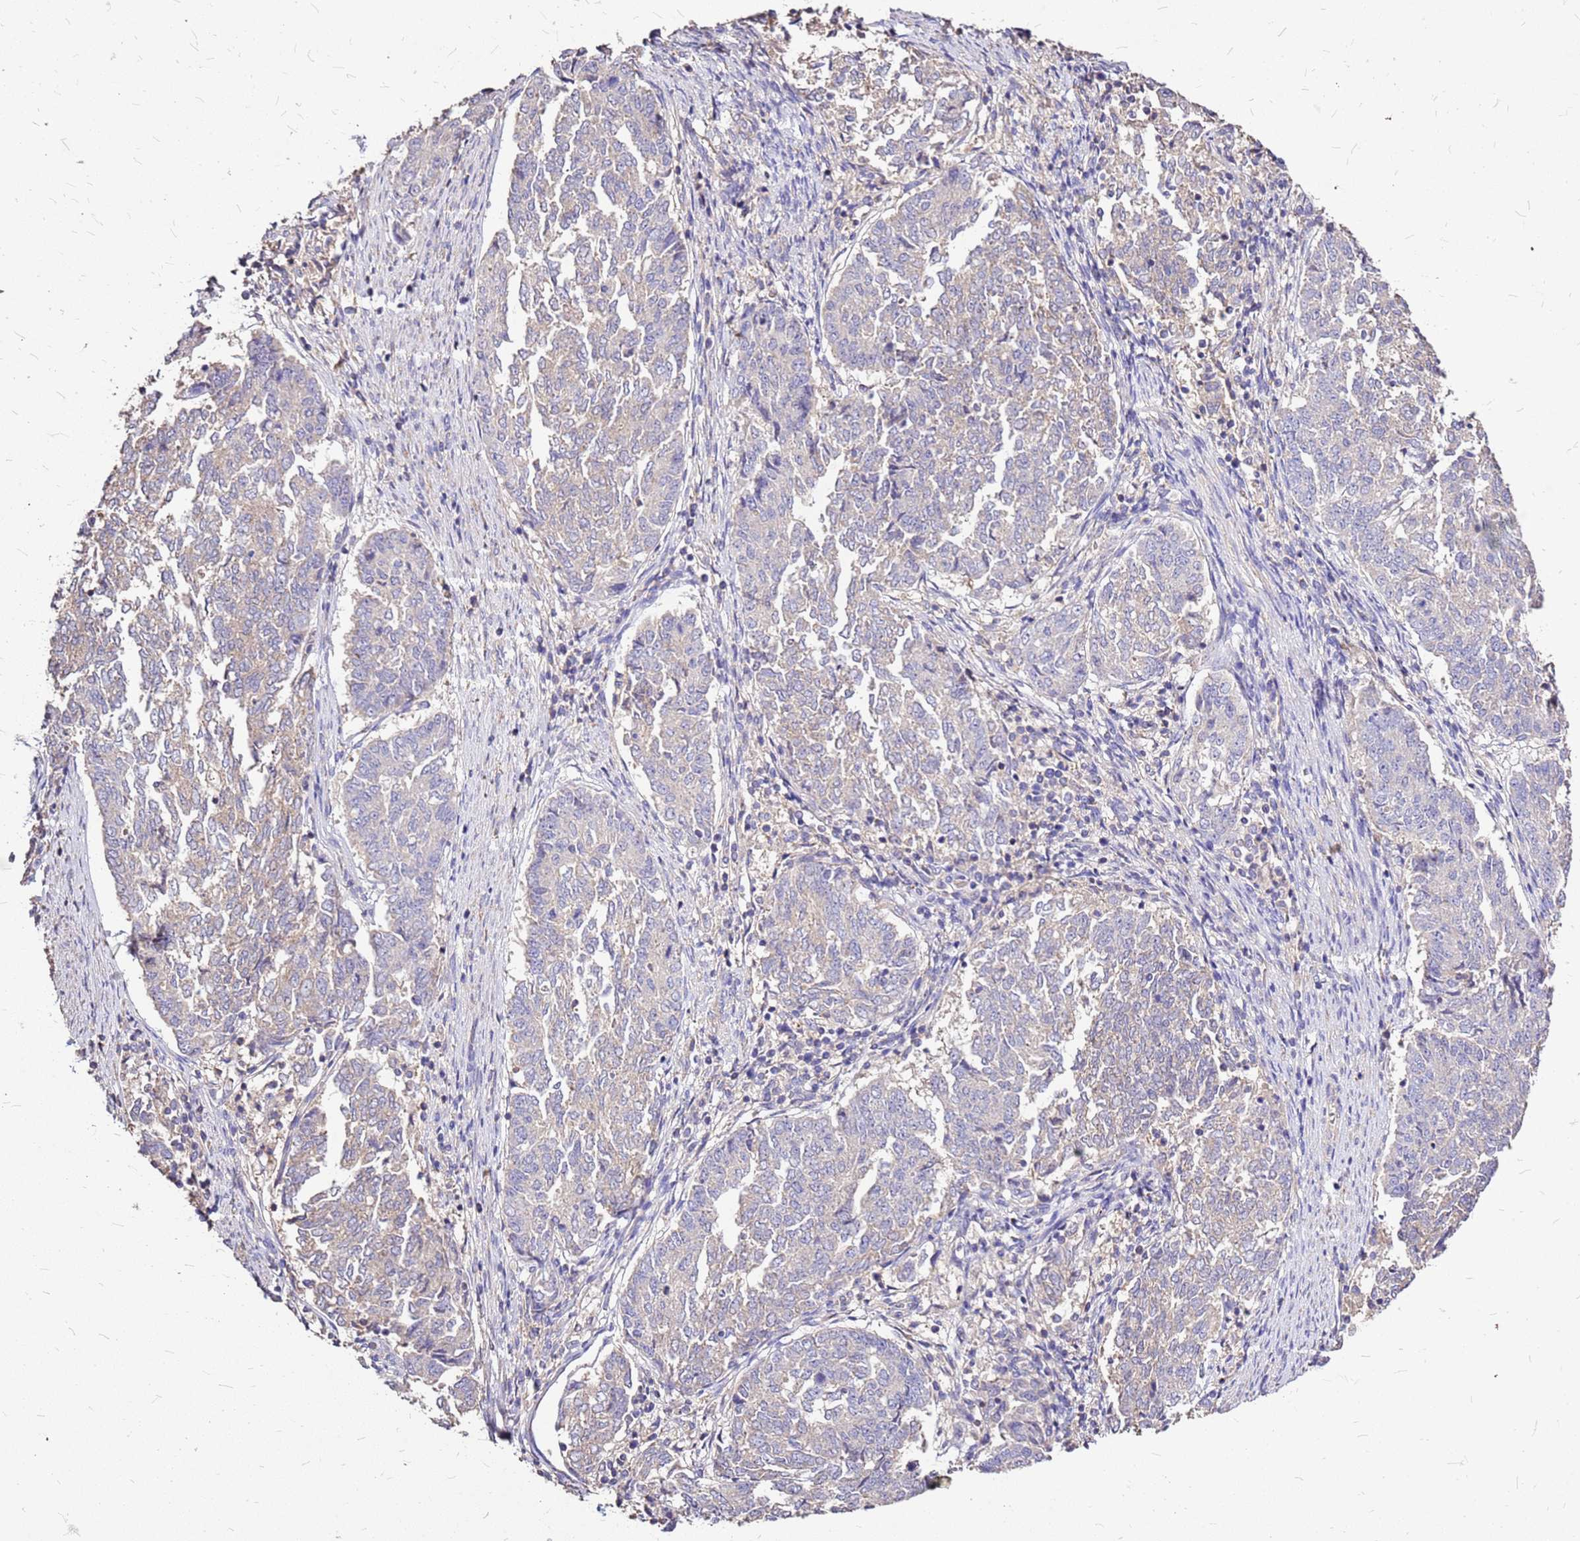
{"staining": {"intensity": "weak", "quantity": "<25%", "location": "cytoplasmic/membranous"}, "tissue": "endometrial cancer", "cell_type": "Tumor cells", "image_type": "cancer", "snomed": [{"axis": "morphology", "description": "Adenocarcinoma, NOS"}, {"axis": "topography", "description": "Endometrium"}], "caption": "A micrograph of human adenocarcinoma (endometrial) is negative for staining in tumor cells.", "gene": "EXD3", "patient": {"sex": "female", "age": 80}}